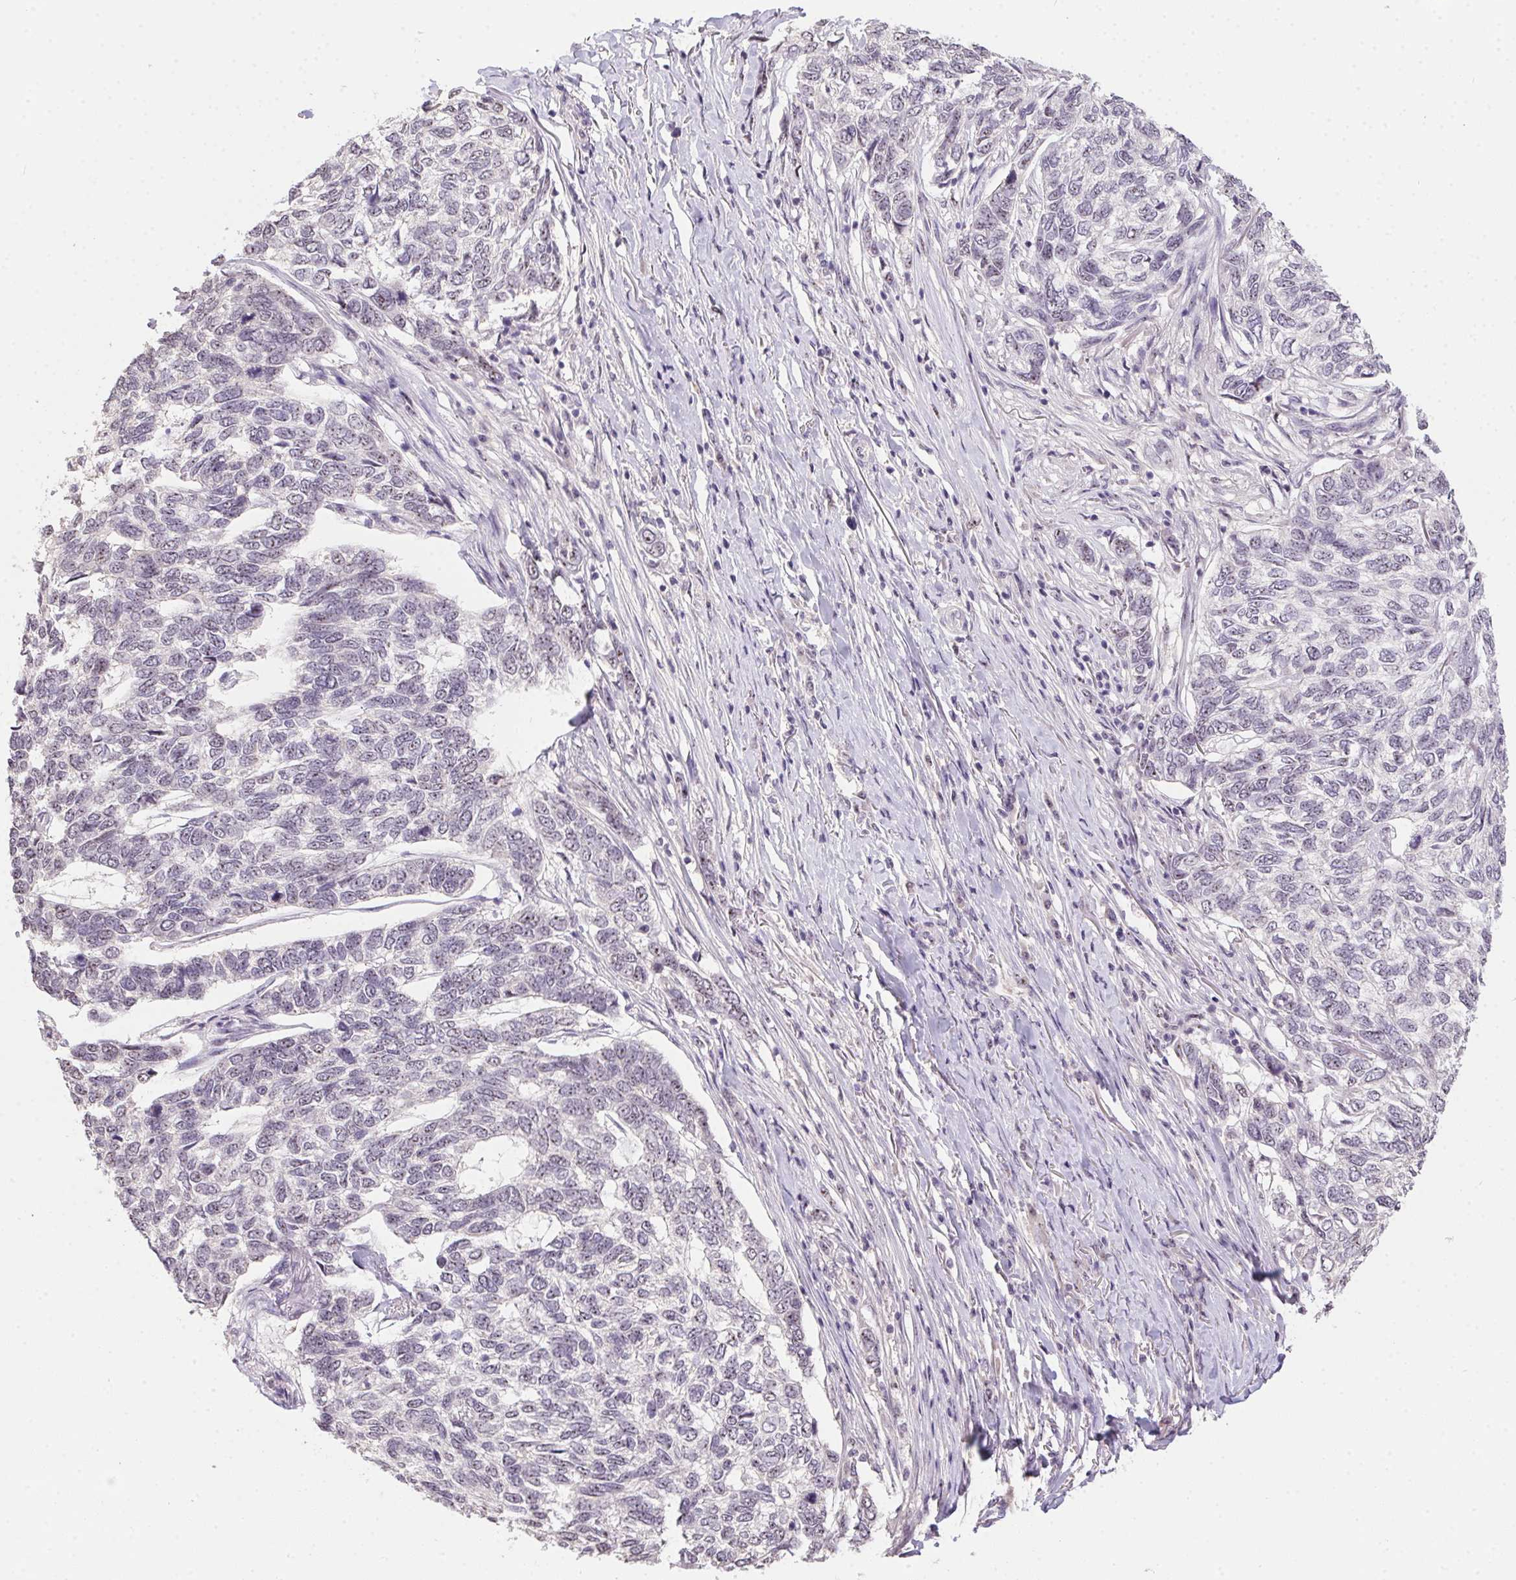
{"staining": {"intensity": "weak", "quantity": "<25%", "location": "nuclear"}, "tissue": "skin cancer", "cell_type": "Tumor cells", "image_type": "cancer", "snomed": [{"axis": "morphology", "description": "Basal cell carcinoma"}, {"axis": "topography", "description": "Skin"}], "caption": "This is an immunohistochemistry histopathology image of human skin cancer. There is no staining in tumor cells.", "gene": "BATF2", "patient": {"sex": "female", "age": 65}}